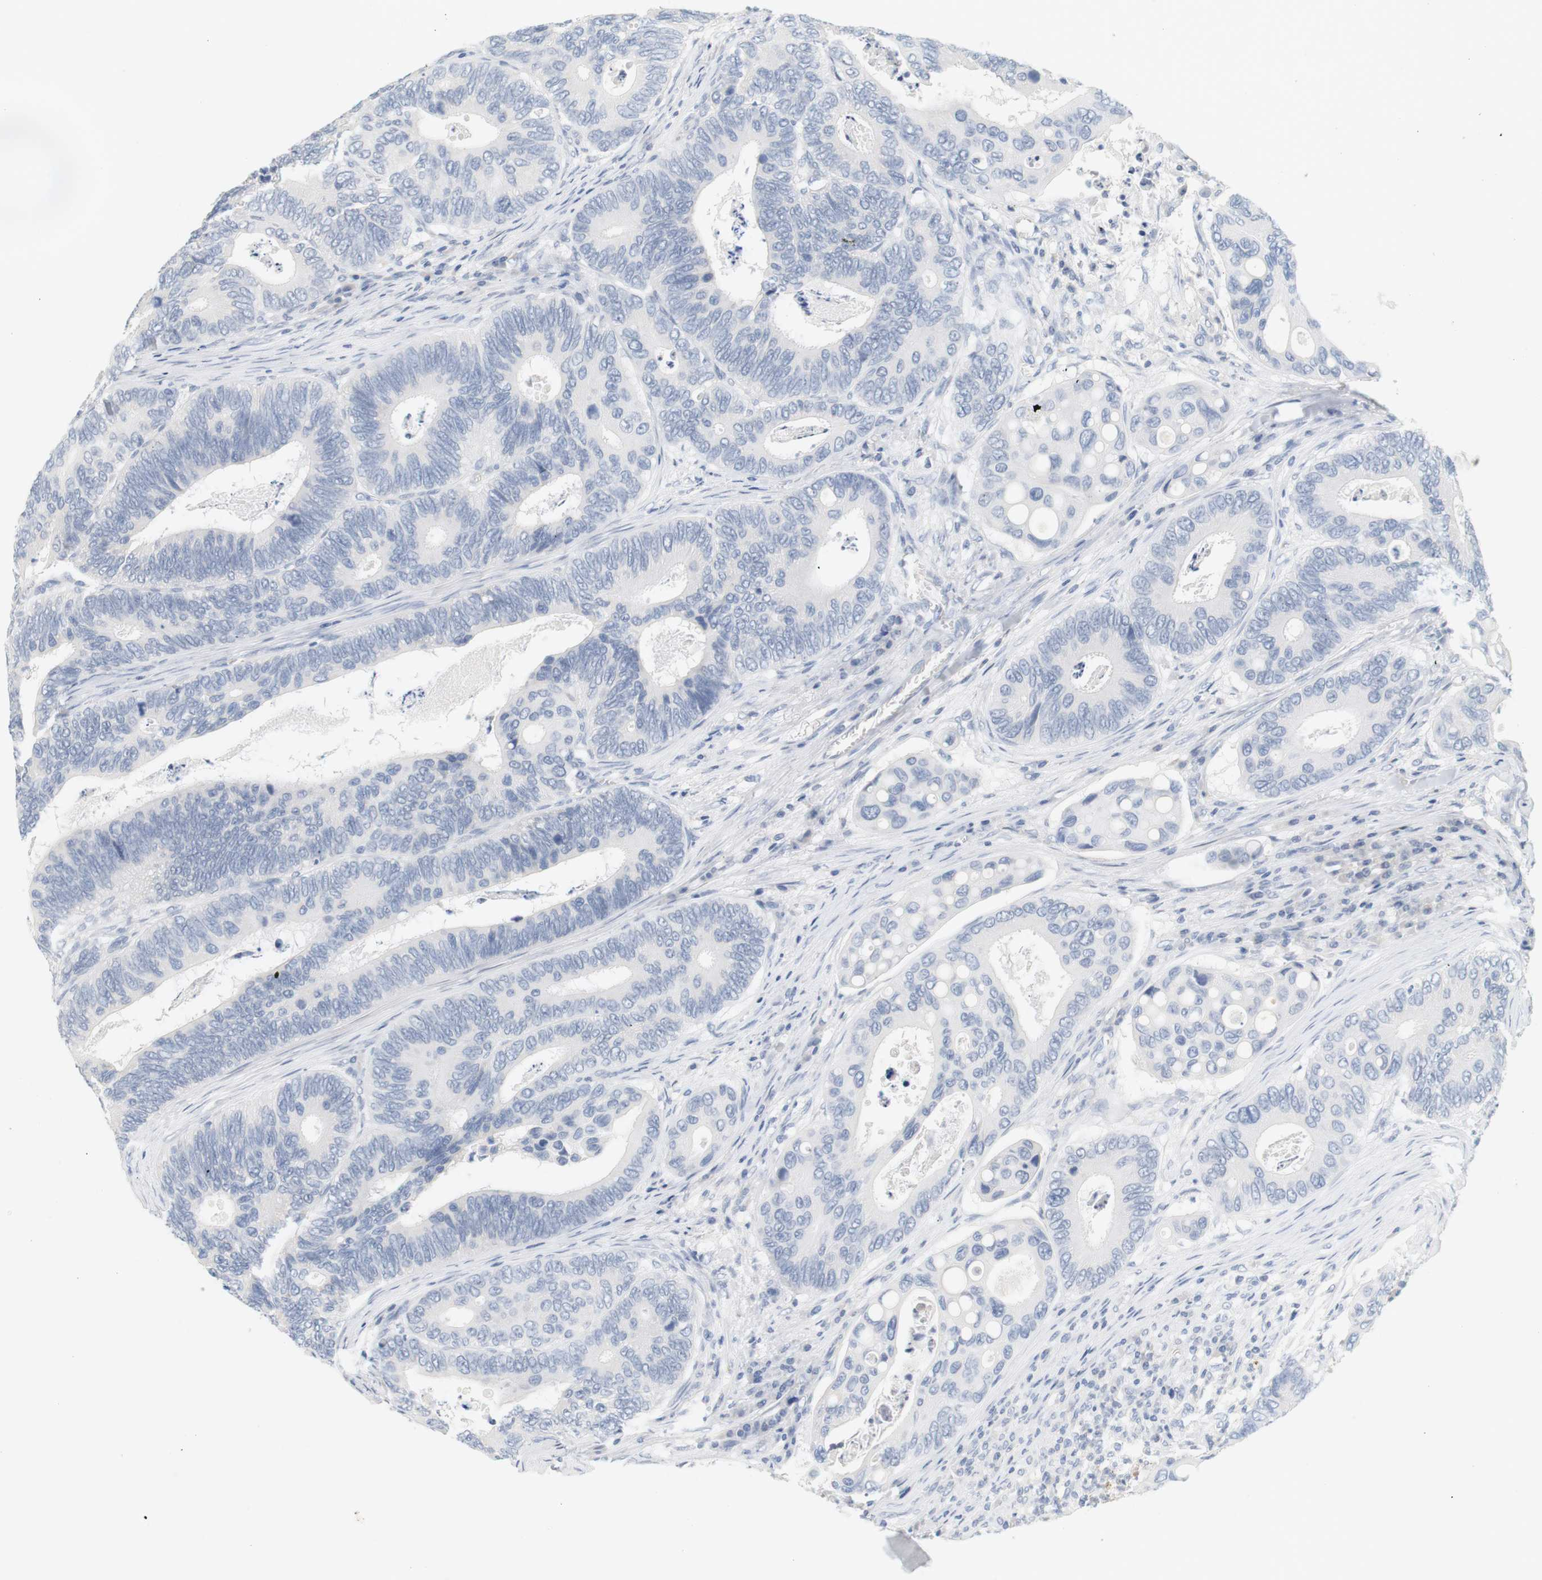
{"staining": {"intensity": "negative", "quantity": "none", "location": "none"}, "tissue": "colorectal cancer", "cell_type": "Tumor cells", "image_type": "cancer", "snomed": [{"axis": "morphology", "description": "Inflammation, NOS"}, {"axis": "morphology", "description": "Adenocarcinoma, NOS"}, {"axis": "topography", "description": "Colon"}], "caption": "Immunohistochemical staining of human colorectal cancer exhibits no significant staining in tumor cells. (Stains: DAB (3,3'-diaminobenzidine) immunohistochemistry with hematoxylin counter stain, Microscopy: brightfield microscopy at high magnification).", "gene": "OPRM1", "patient": {"sex": "male", "age": 72}}